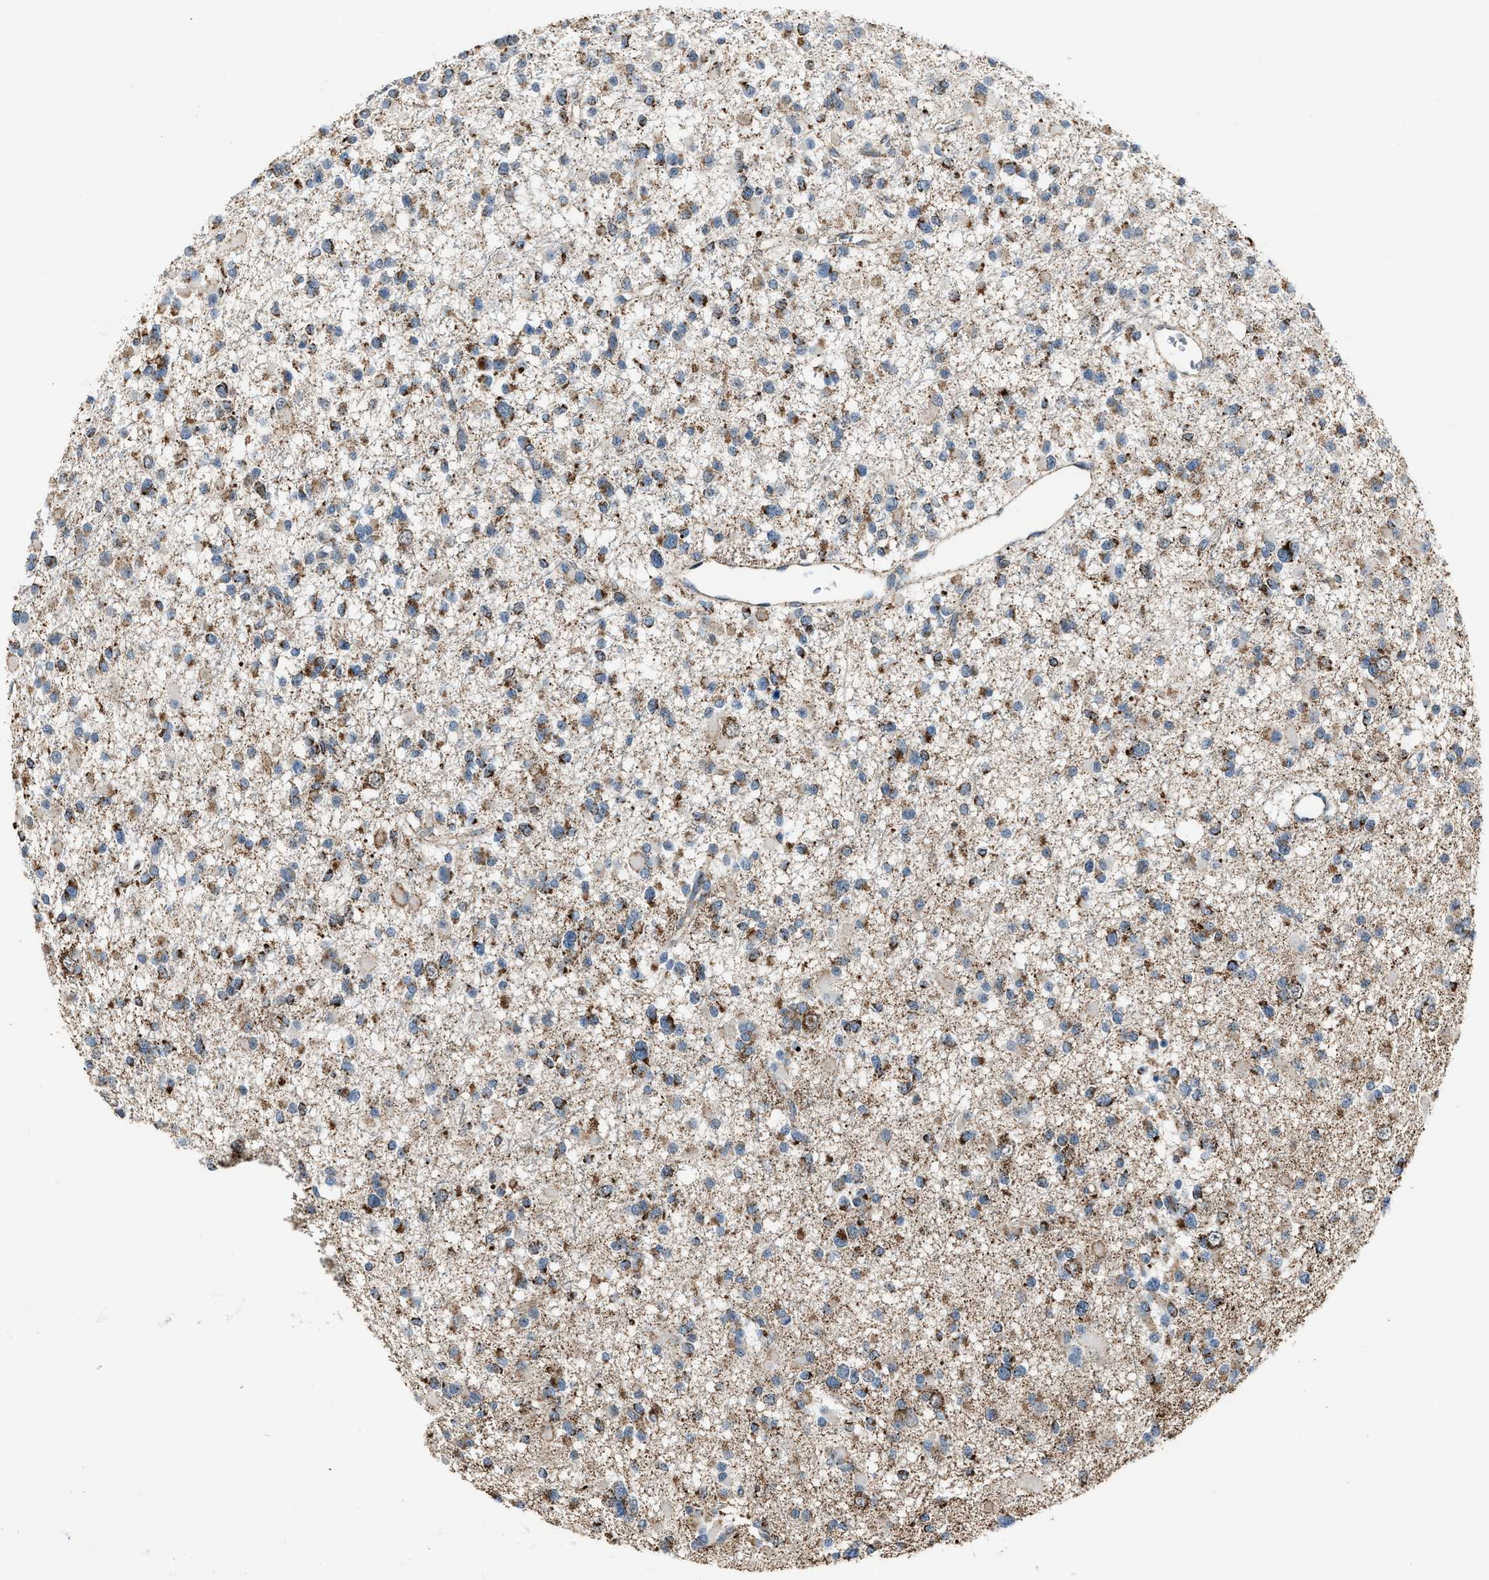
{"staining": {"intensity": "moderate", "quantity": ">75%", "location": "cytoplasmic/membranous"}, "tissue": "glioma", "cell_type": "Tumor cells", "image_type": "cancer", "snomed": [{"axis": "morphology", "description": "Glioma, malignant, Low grade"}, {"axis": "topography", "description": "Brain"}], "caption": "Protein staining of malignant glioma (low-grade) tissue displays moderate cytoplasmic/membranous positivity in approximately >75% of tumor cells. Nuclei are stained in blue.", "gene": "CHN2", "patient": {"sex": "female", "age": 22}}